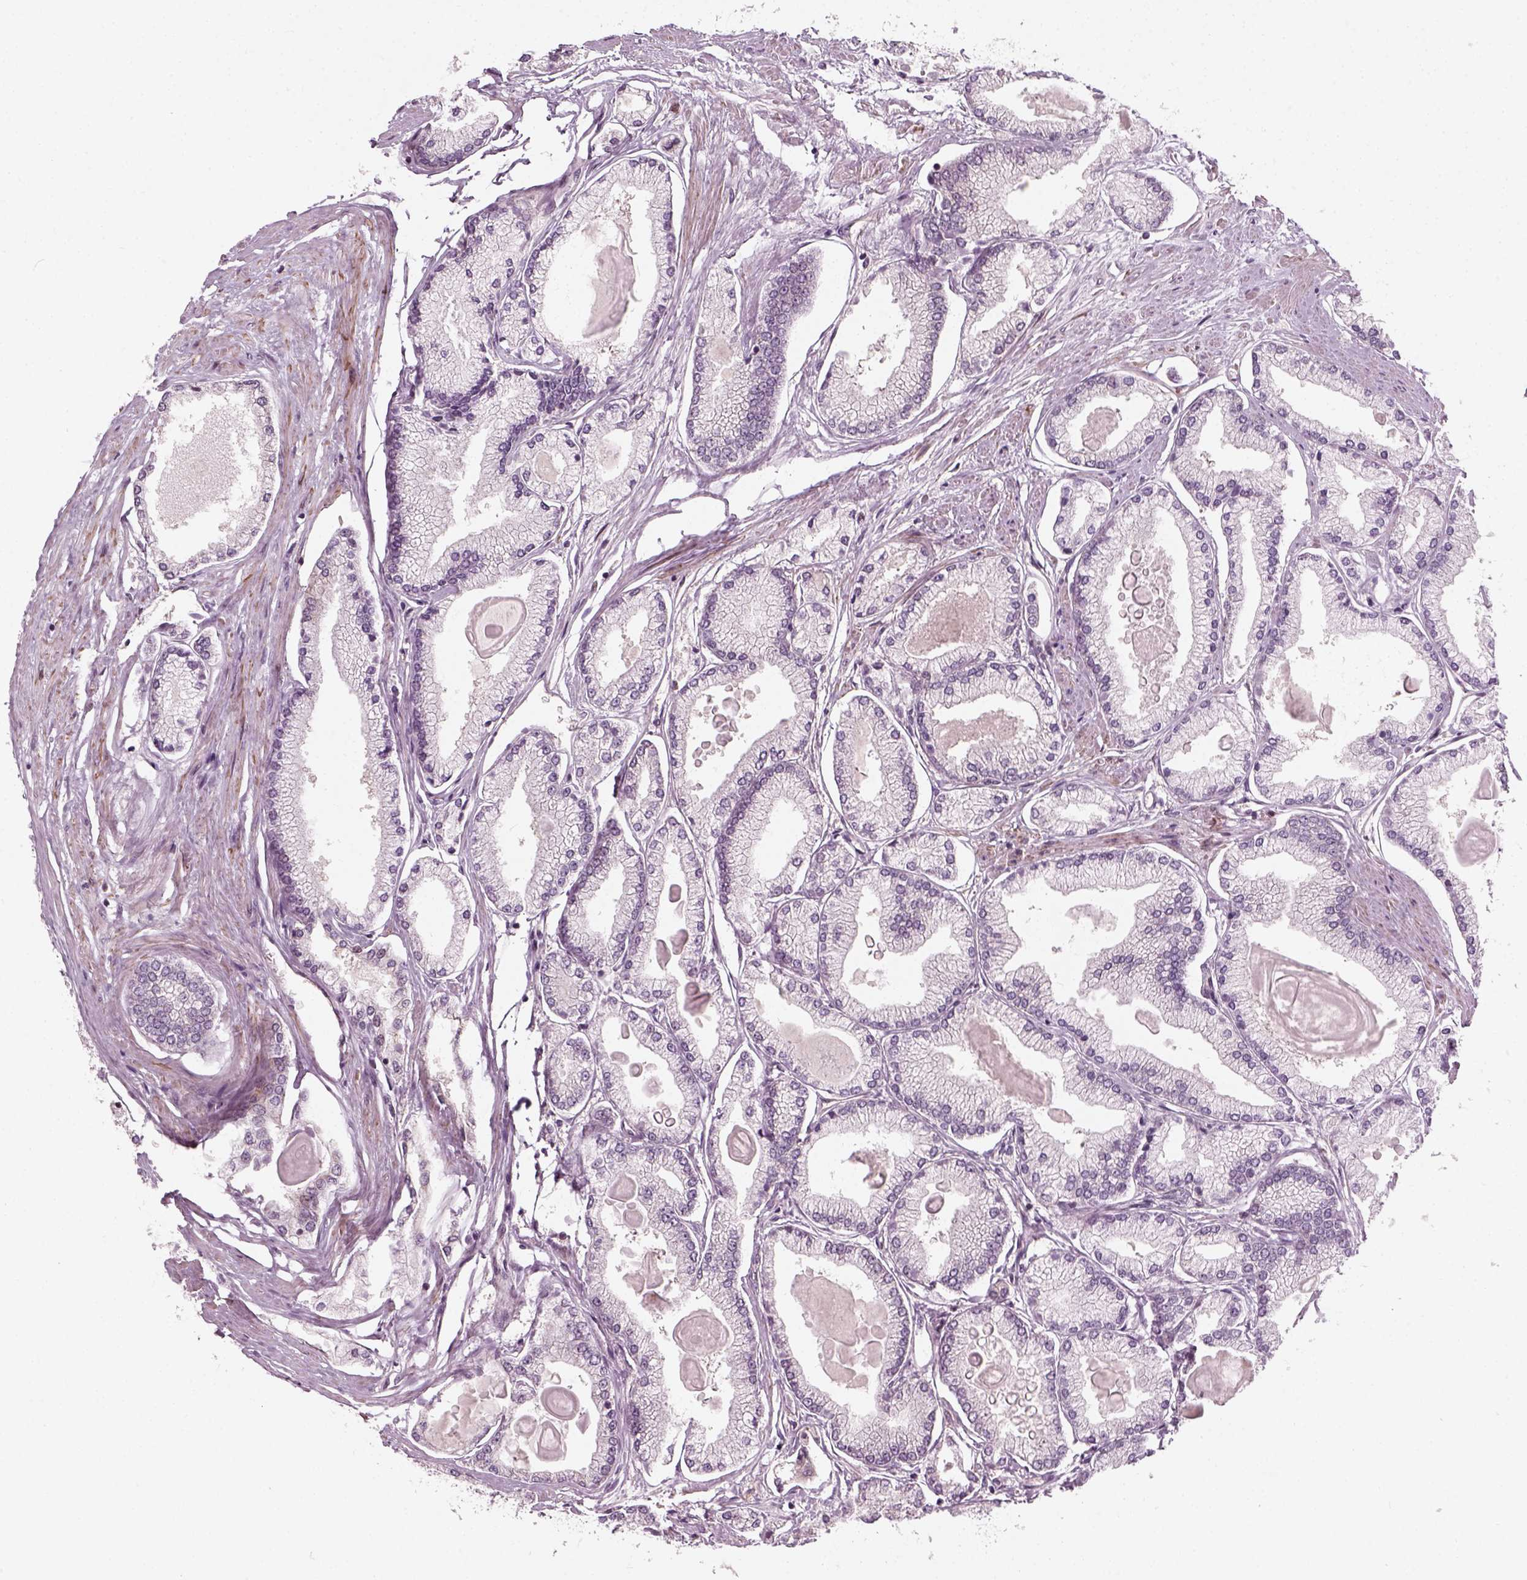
{"staining": {"intensity": "negative", "quantity": "none", "location": "none"}, "tissue": "prostate cancer", "cell_type": "Tumor cells", "image_type": "cancer", "snomed": [{"axis": "morphology", "description": "Adenocarcinoma, High grade"}, {"axis": "topography", "description": "Prostate"}], "caption": "An image of human prostate cancer is negative for staining in tumor cells.", "gene": "DNASE1L1", "patient": {"sex": "male", "age": 68}}